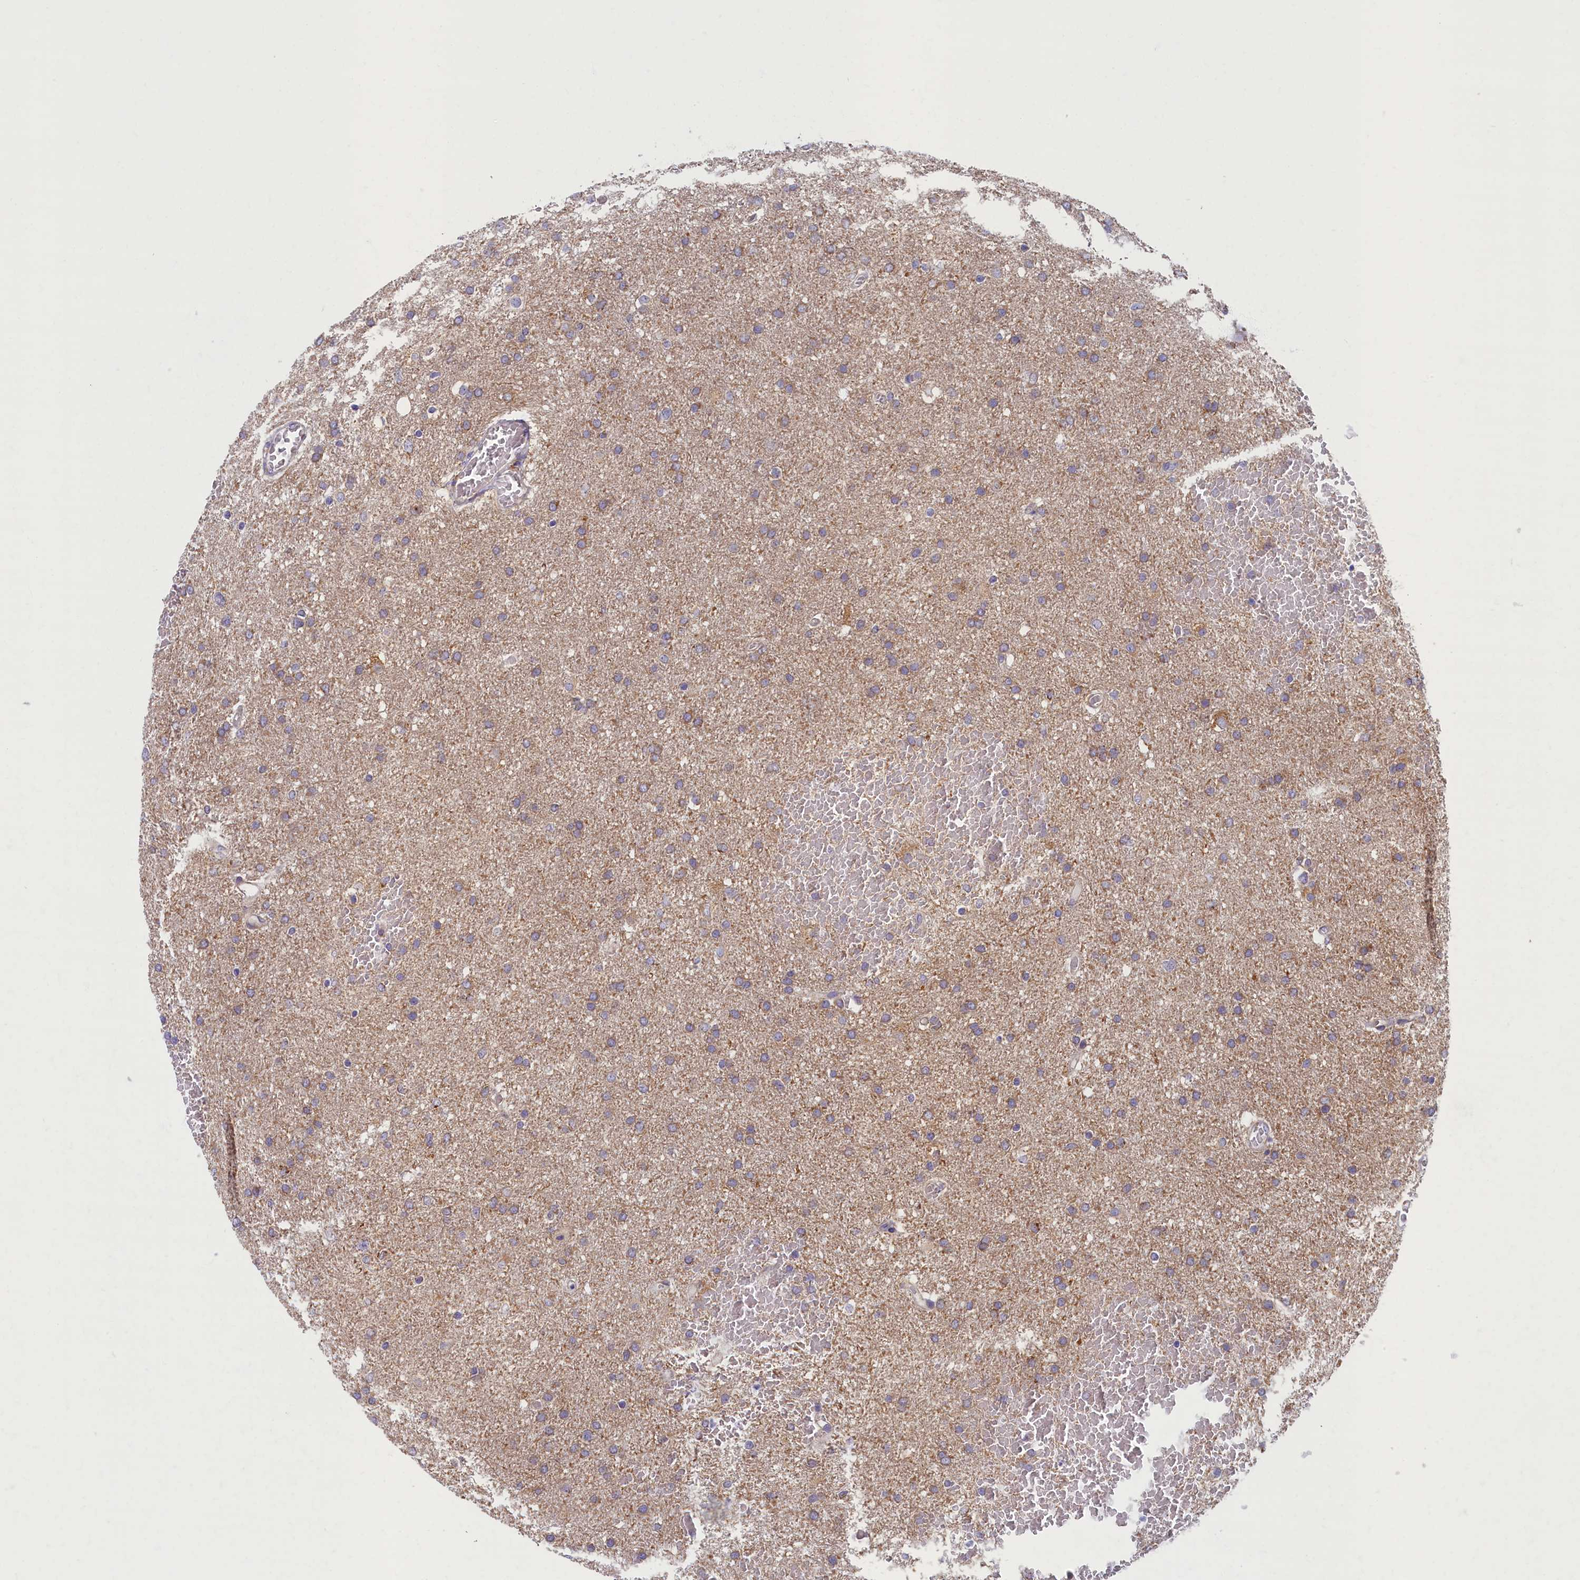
{"staining": {"intensity": "moderate", "quantity": ">75%", "location": "cytoplasmic/membranous"}, "tissue": "glioma", "cell_type": "Tumor cells", "image_type": "cancer", "snomed": [{"axis": "morphology", "description": "Glioma, malignant, High grade"}, {"axis": "topography", "description": "Cerebral cortex"}], "caption": "About >75% of tumor cells in glioma display moderate cytoplasmic/membranous protein positivity as visualized by brown immunohistochemical staining.", "gene": "MRPS25", "patient": {"sex": "female", "age": 36}}